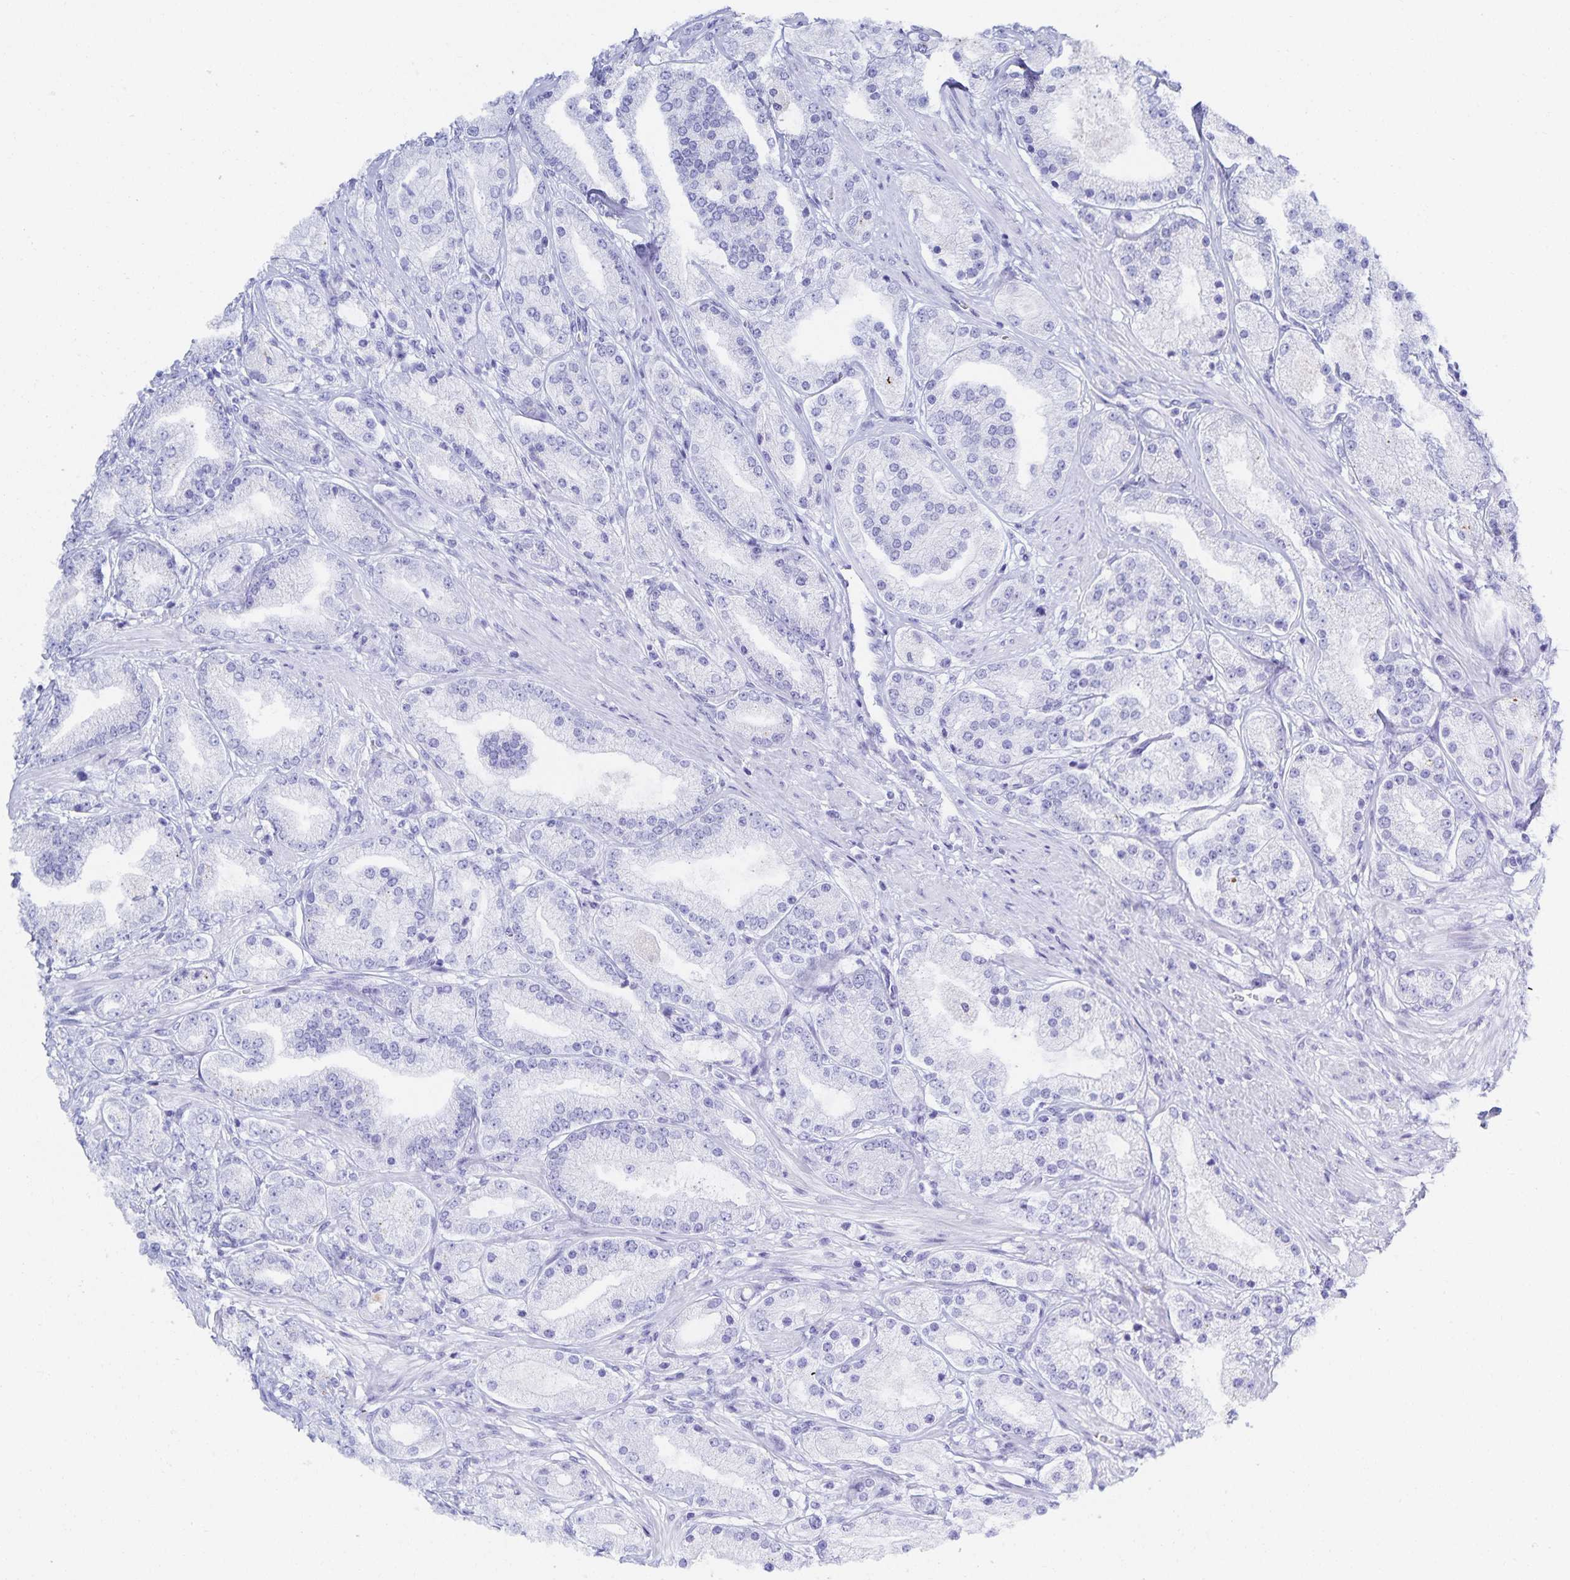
{"staining": {"intensity": "negative", "quantity": "none", "location": "none"}, "tissue": "prostate cancer", "cell_type": "Tumor cells", "image_type": "cancer", "snomed": [{"axis": "morphology", "description": "Adenocarcinoma, High grade"}, {"axis": "topography", "description": "Prostate"}], "caption": "High power microscopy micrograph of an immunohistochemistry image of prostate cancer, revealing no significant positivity in tumor cells. (IHC, brightfield microscopy, high magnification).", "gene": "SNTN", "patient": {"sex": "male", "age": 67}}